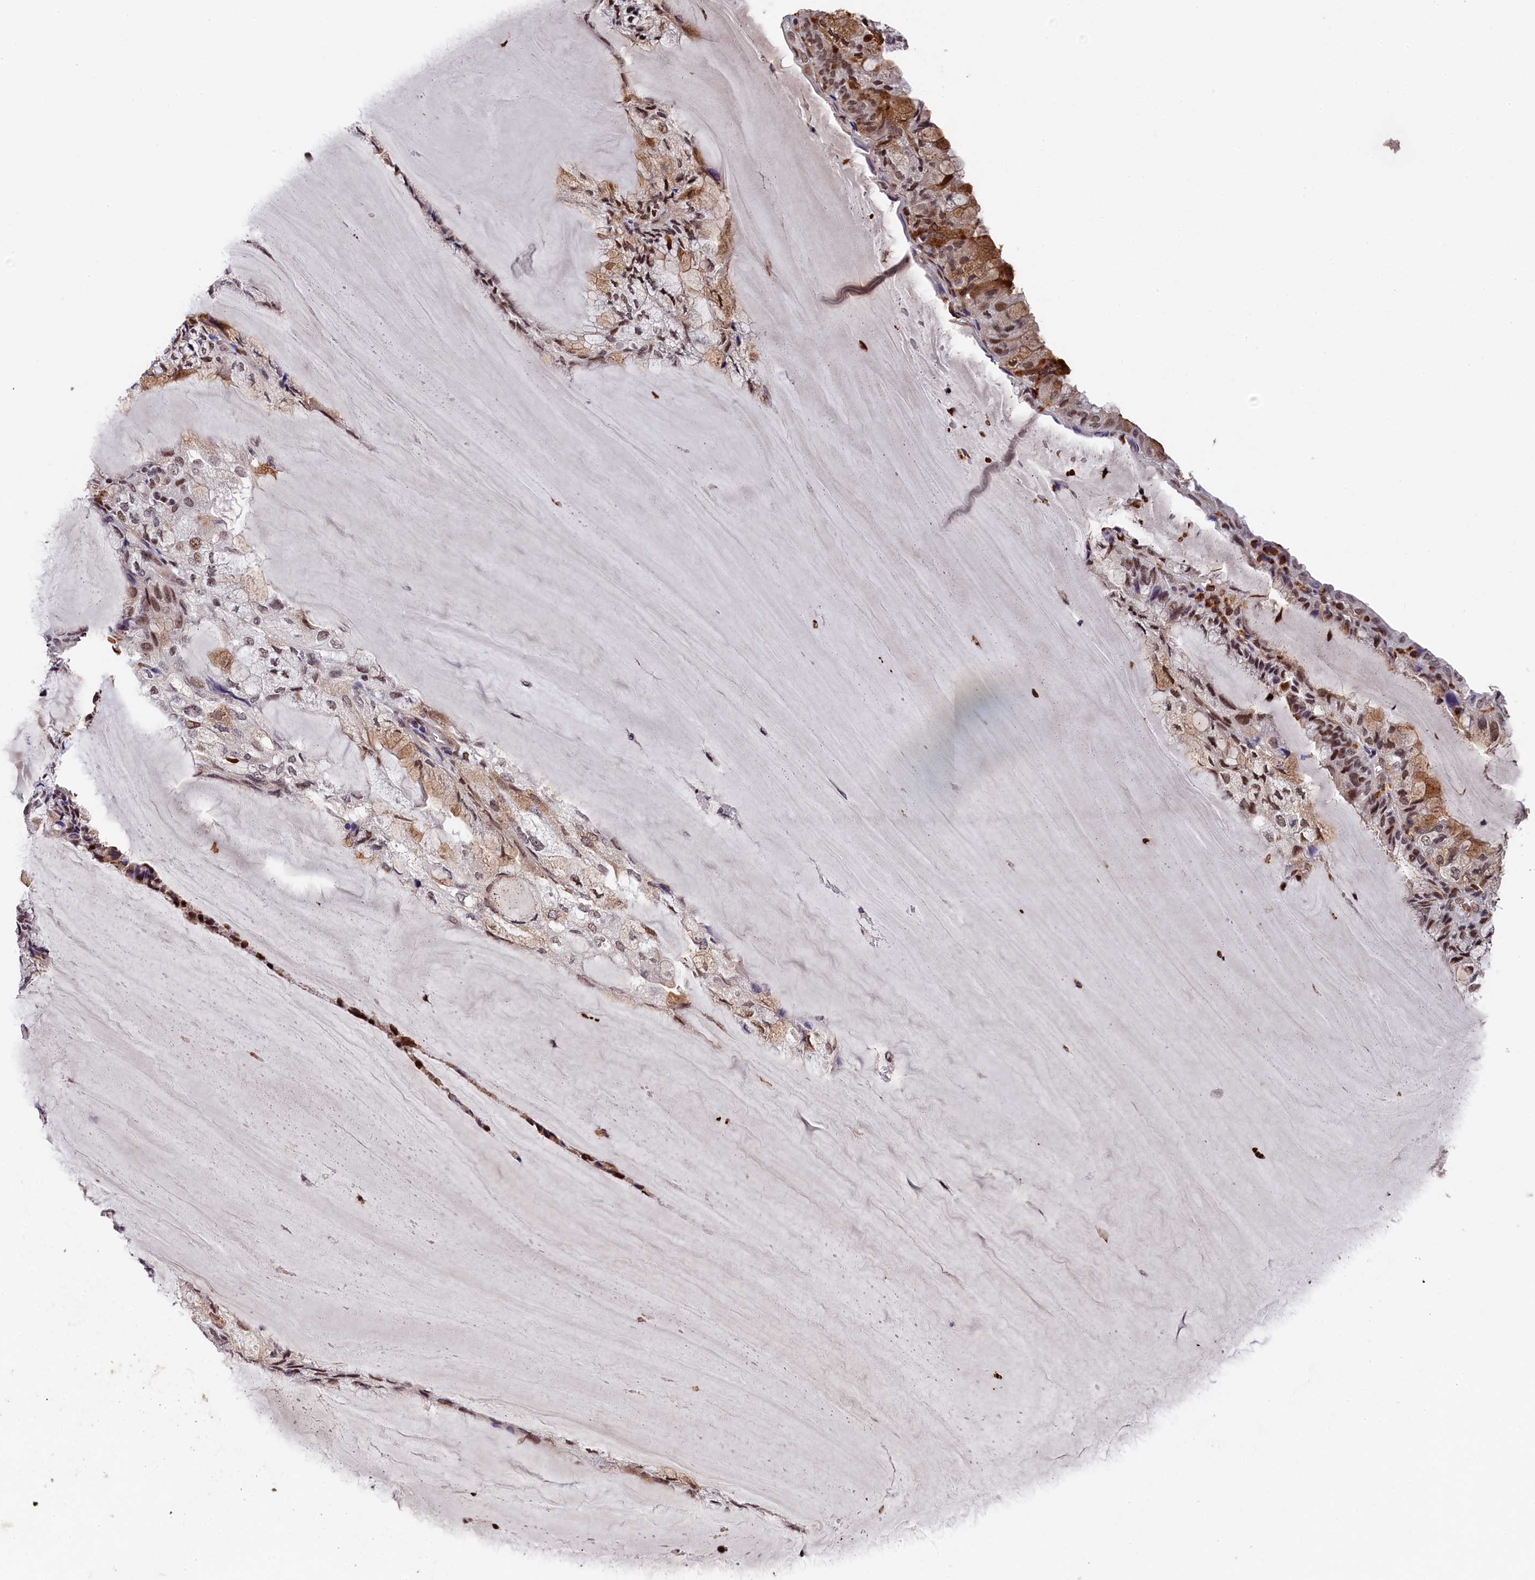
{"staining": {"intensity": "moderate", "quantity": "25%-75%", "location": "cytoplasmic/membranous,nuclear"}, "tissue": "endometrial cancer", "cell_type": "Tumor cells", "image_type": "cancer", "snomed": [{"axis": "morphology", "description": "Adenocarcinoma, NOS"}, {"axis": "topography", "description": "Endometrium"}], "caption": "A histopathology image of human endometrial adenocarcinoma stained for a protein demonstrates moderate cytoplasmic/membranous and nuclear brown staining in tumor cells.", "gene": "ADIG", "patient": {"sex": "female", "age": 81}}